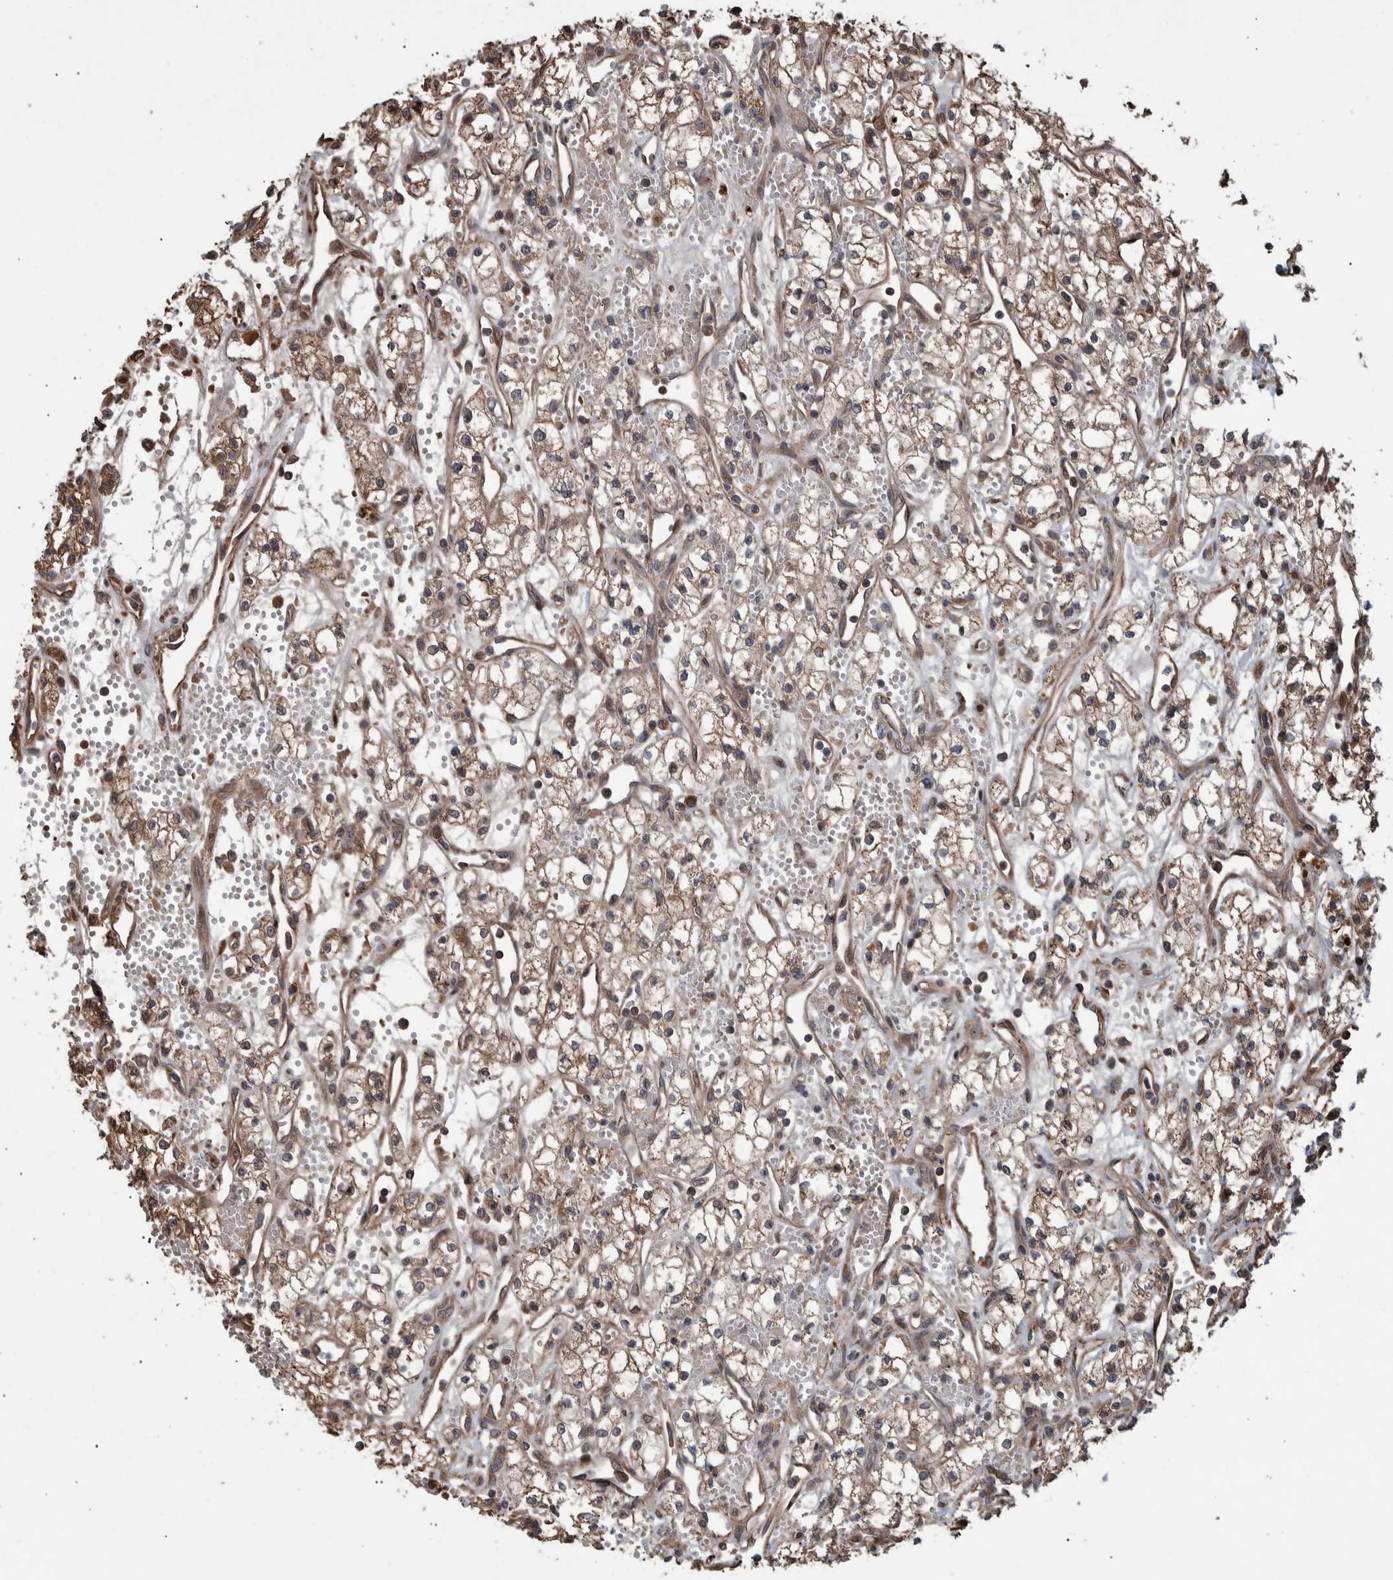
{"staining": {"intensity": "weak", "quantity": ">75%", "location": "cytoplasmic/membranous"}, "tissue": "renal cancer", "cell_type": "Tumor cells", "image_type": "cancer", "snomed": [{"axis": "morphology", "description": "Adenocarcinoma, NOS"}, {"axis": "topography", "description": "Kidney"}], "caption": "Immunohistochemical staining of renal adenocarcinoma reveals low levels of weak cytoplasmic/membranous positivity in approximately >75% of tumor cells. (brown staining indicates protein expression, while blue staining denotes nuclei).", "gene": "B3GNTL1", "patient": {"sex": "male", "age": 59}}